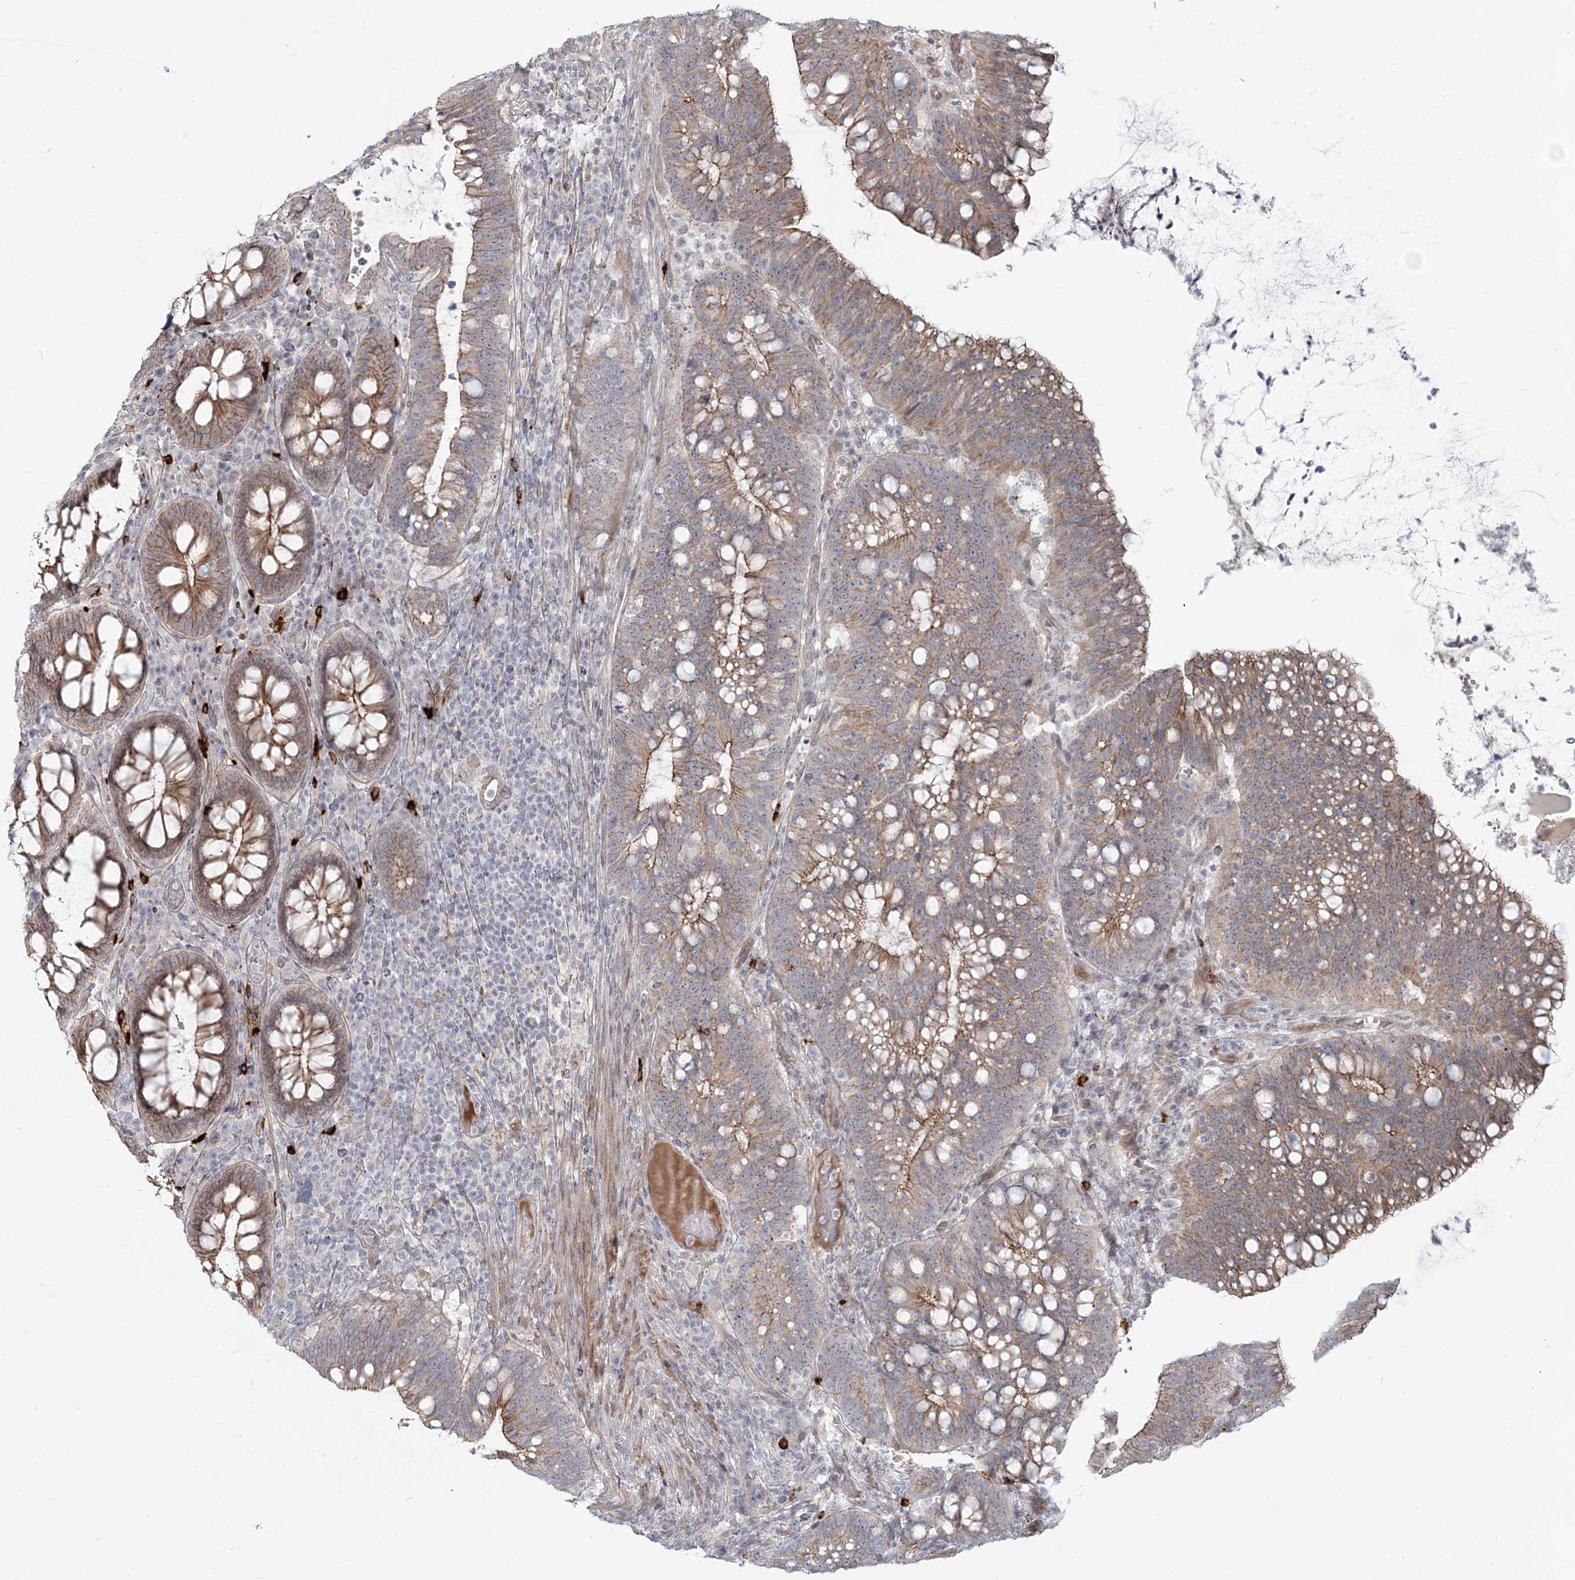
{"staining": {"intensity": "moderate", "quantity": ">75%", "location": "cytoplasmic/membranous"}, "tissue": "colorectal cancer", "cell_type": "Tumor cells", "image_type": "cancer", "snomed": [{"axis": "morphology", "description": "Adenocarcinoma, NOS"}, {"axis": "topography", "description": "Colon"}], "caption": "Tumor cells demonstrate moderate cytoplasmic/membranous positivity in about >75% of cells in colorectal cancer (adenocarcinoma). The staining was performed using DAB (3,3'-diaminobenzidine) to visualize the protein expression in brown, while the nuclei were stained in blue with hematoxylin (Magnification: 20x).", "gene": "SH3PXD2A", "patient": {"sex": "female", "age": 66}}